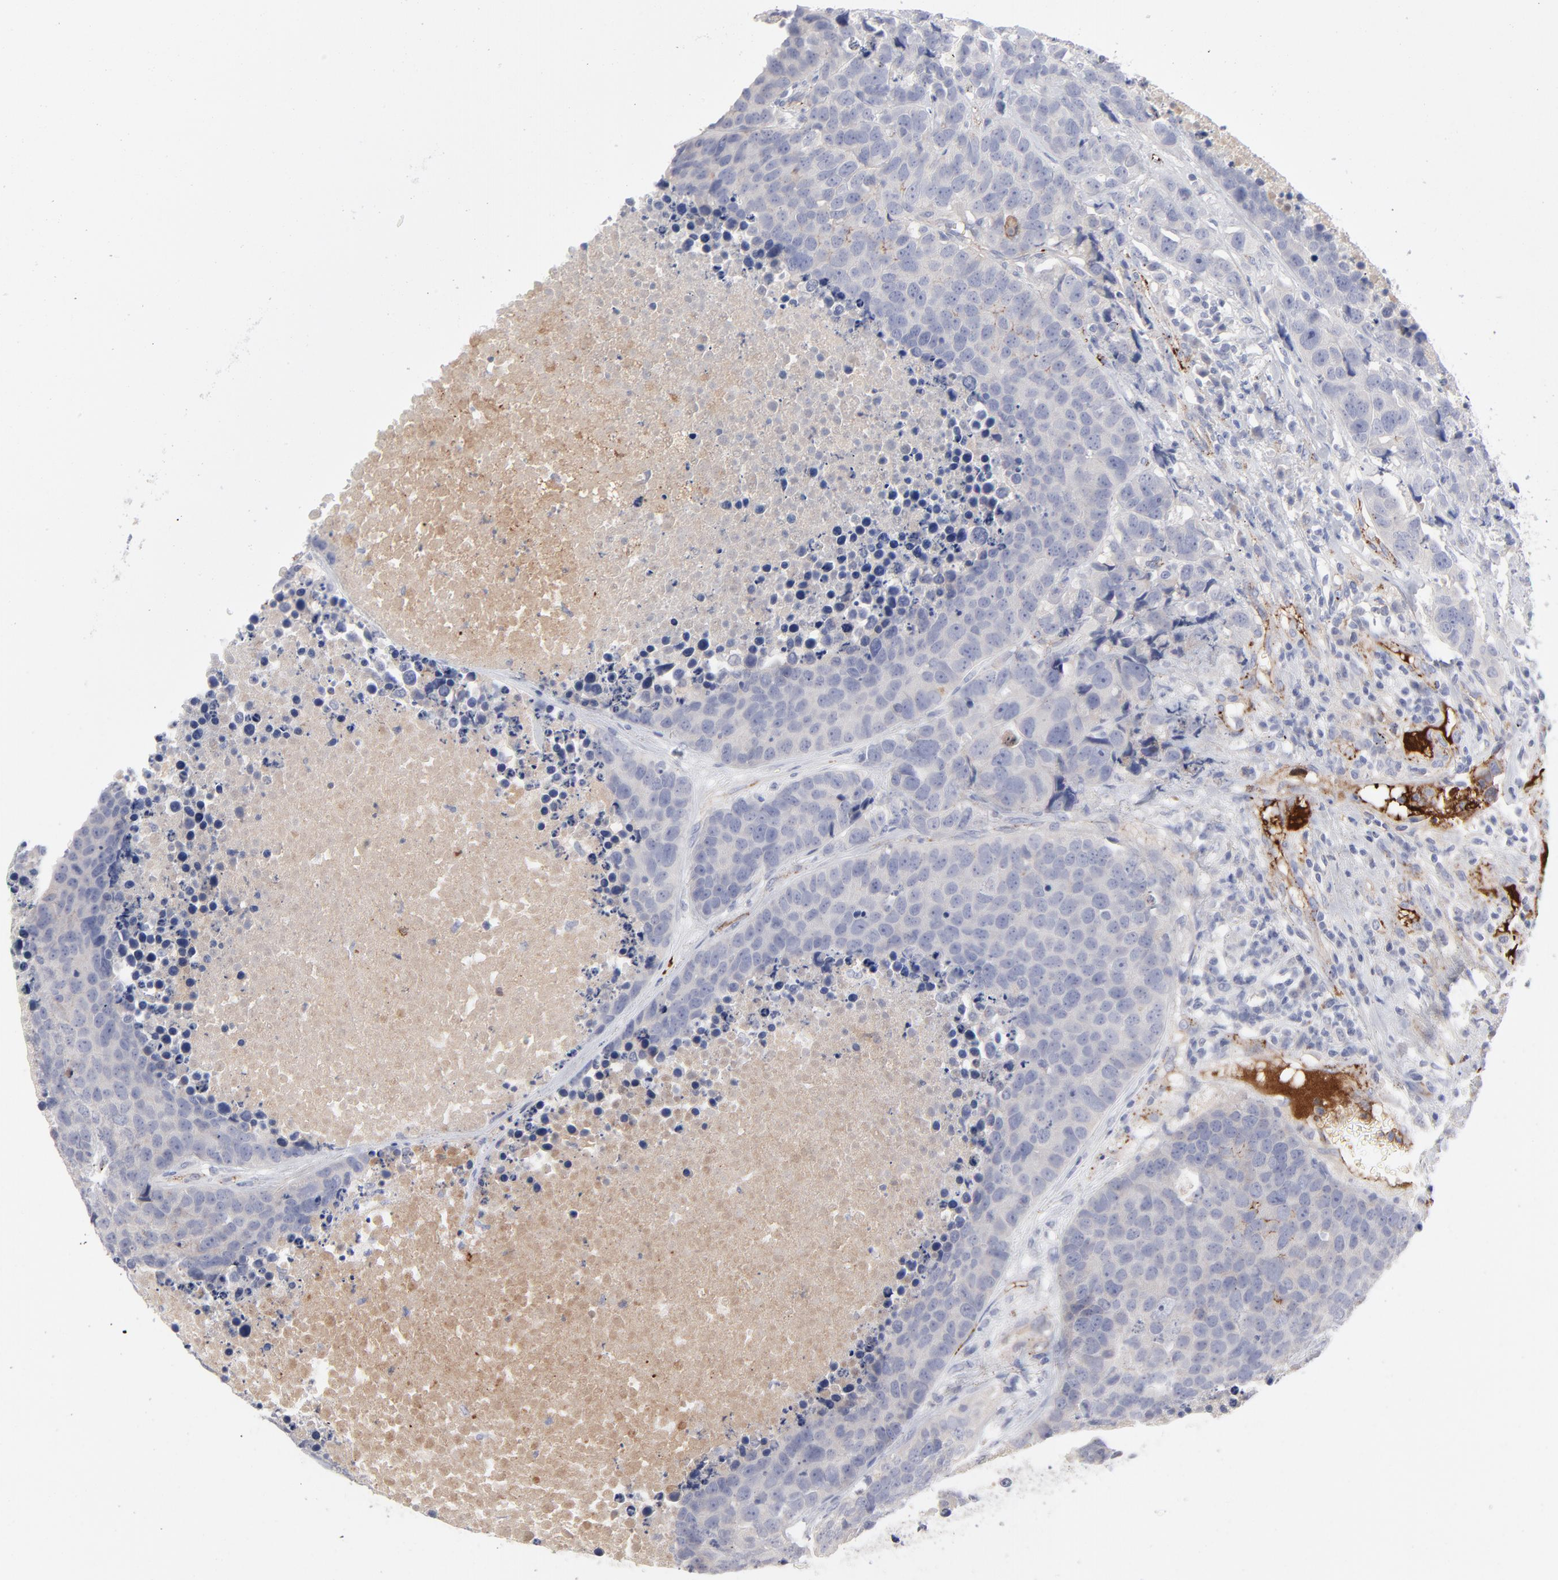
{"staining": {"intensity": "negative", "quantity": "none", "location": "none"}, "tissue": "carcinoid", "cell_type": "Tumor cells", "image_type": "cancer", "snomed": [{"axis": "morphology", "description": "Carcinoid, malignant, NOS"}, {"axis": "topography", "description": "Lung"}], "caption": "Tumor cells are negative for protein expression in human carcinoid.", "gene": "CCR3", "patient": {"sex": "male", "age": 60}}